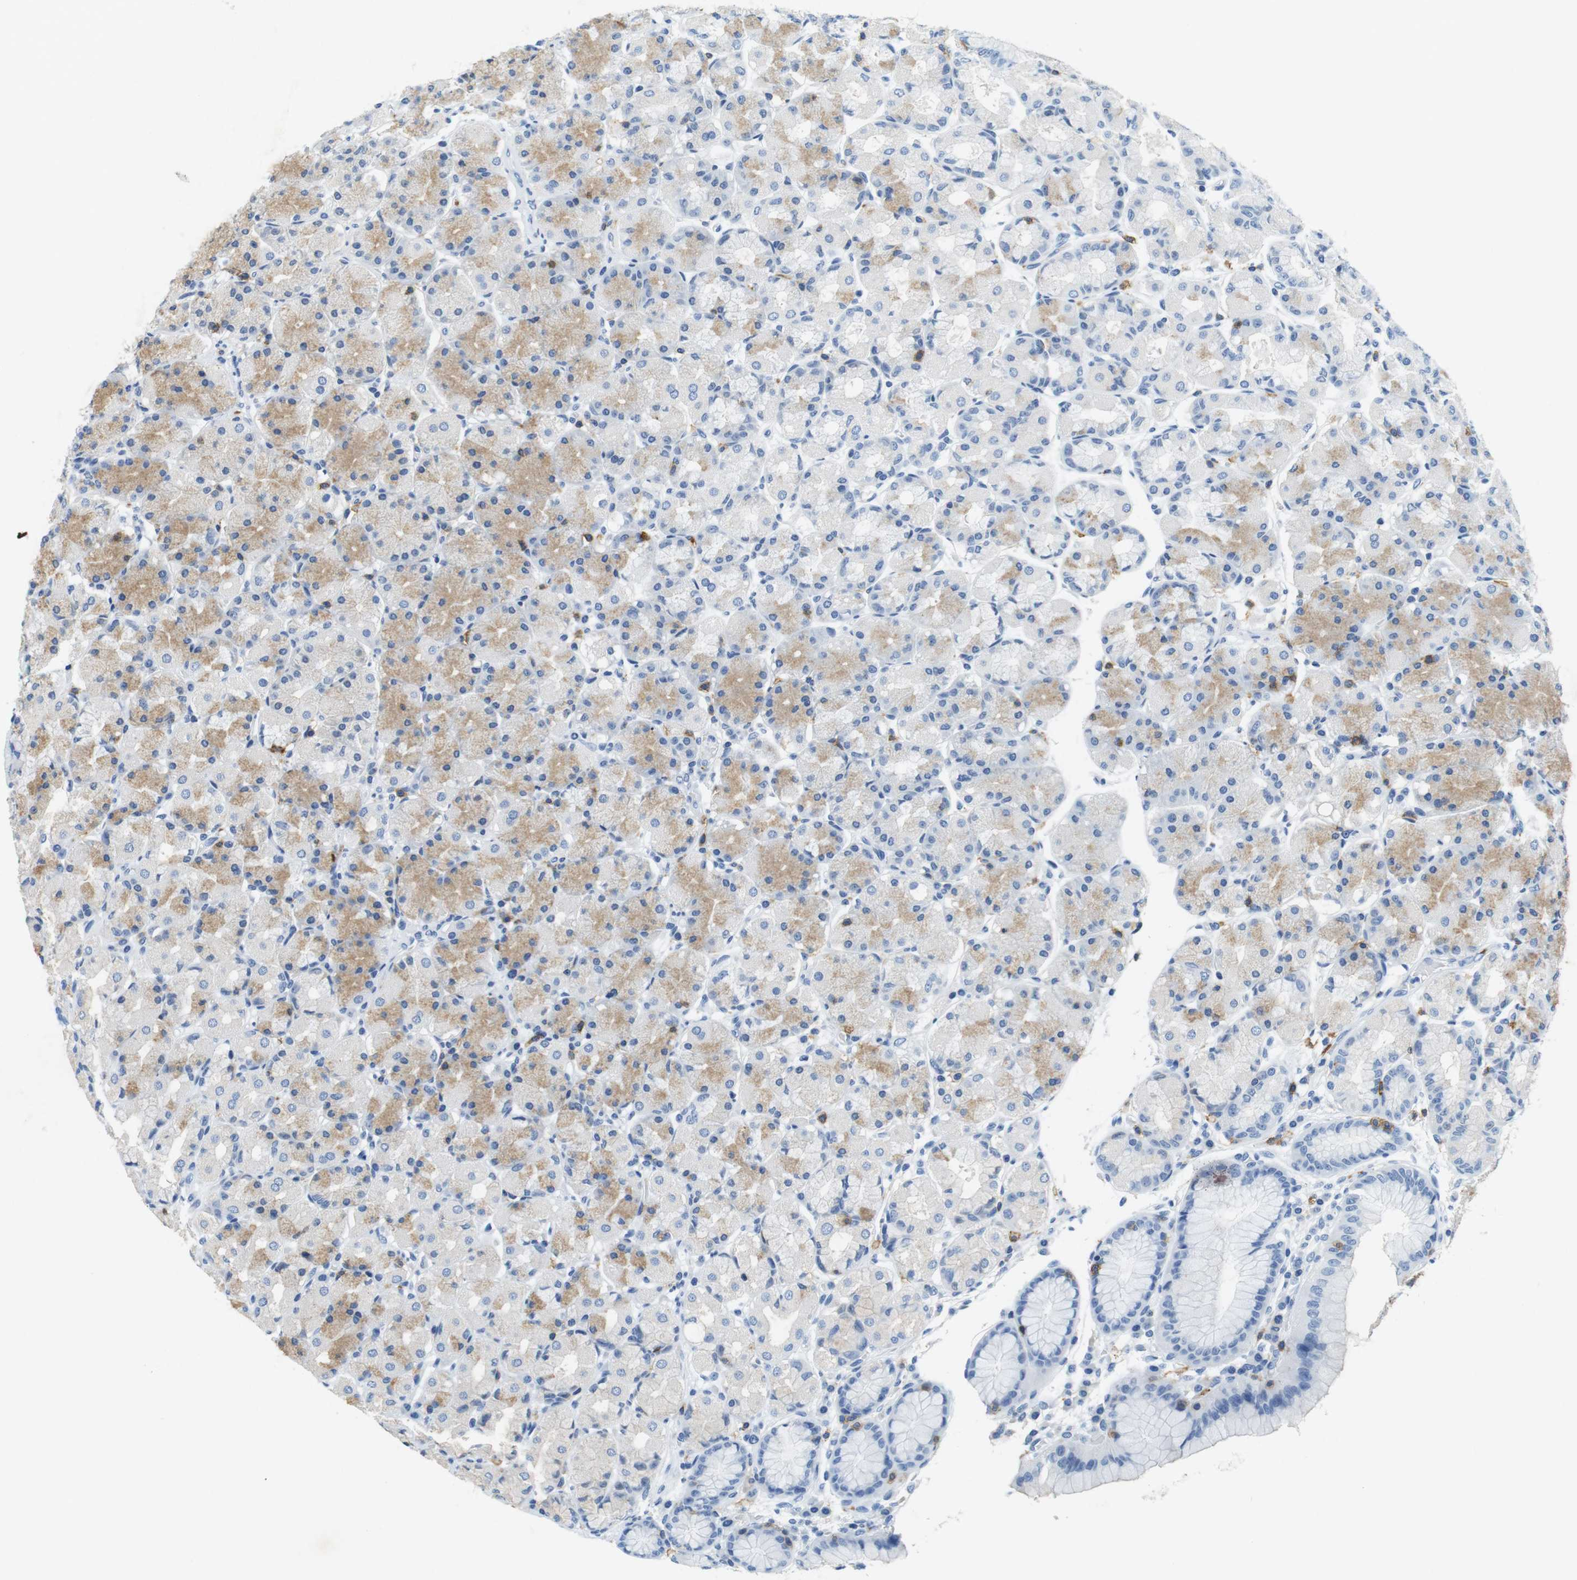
{"staining": {"intensity": "weak", "quantity": "25%-75%", "location": "cytoplasmic/membranous"}, "tissue": "stomach", "cell_type": "Glandular cells", "image_type": "normal", "snomed": [{"axis": "morphology", "description": "Normal tissue, NOS"}, {"axis": "topography", "description": "Stomach, upper"}], "caption": "DAB immunohistochemical staining of benign human stomach shows weak cytoplasmic/membranous protein expression in approximately 25%-75% of glandular cells.", "gene": "LAT", "patient": {"sex": "male", "age": 68}}